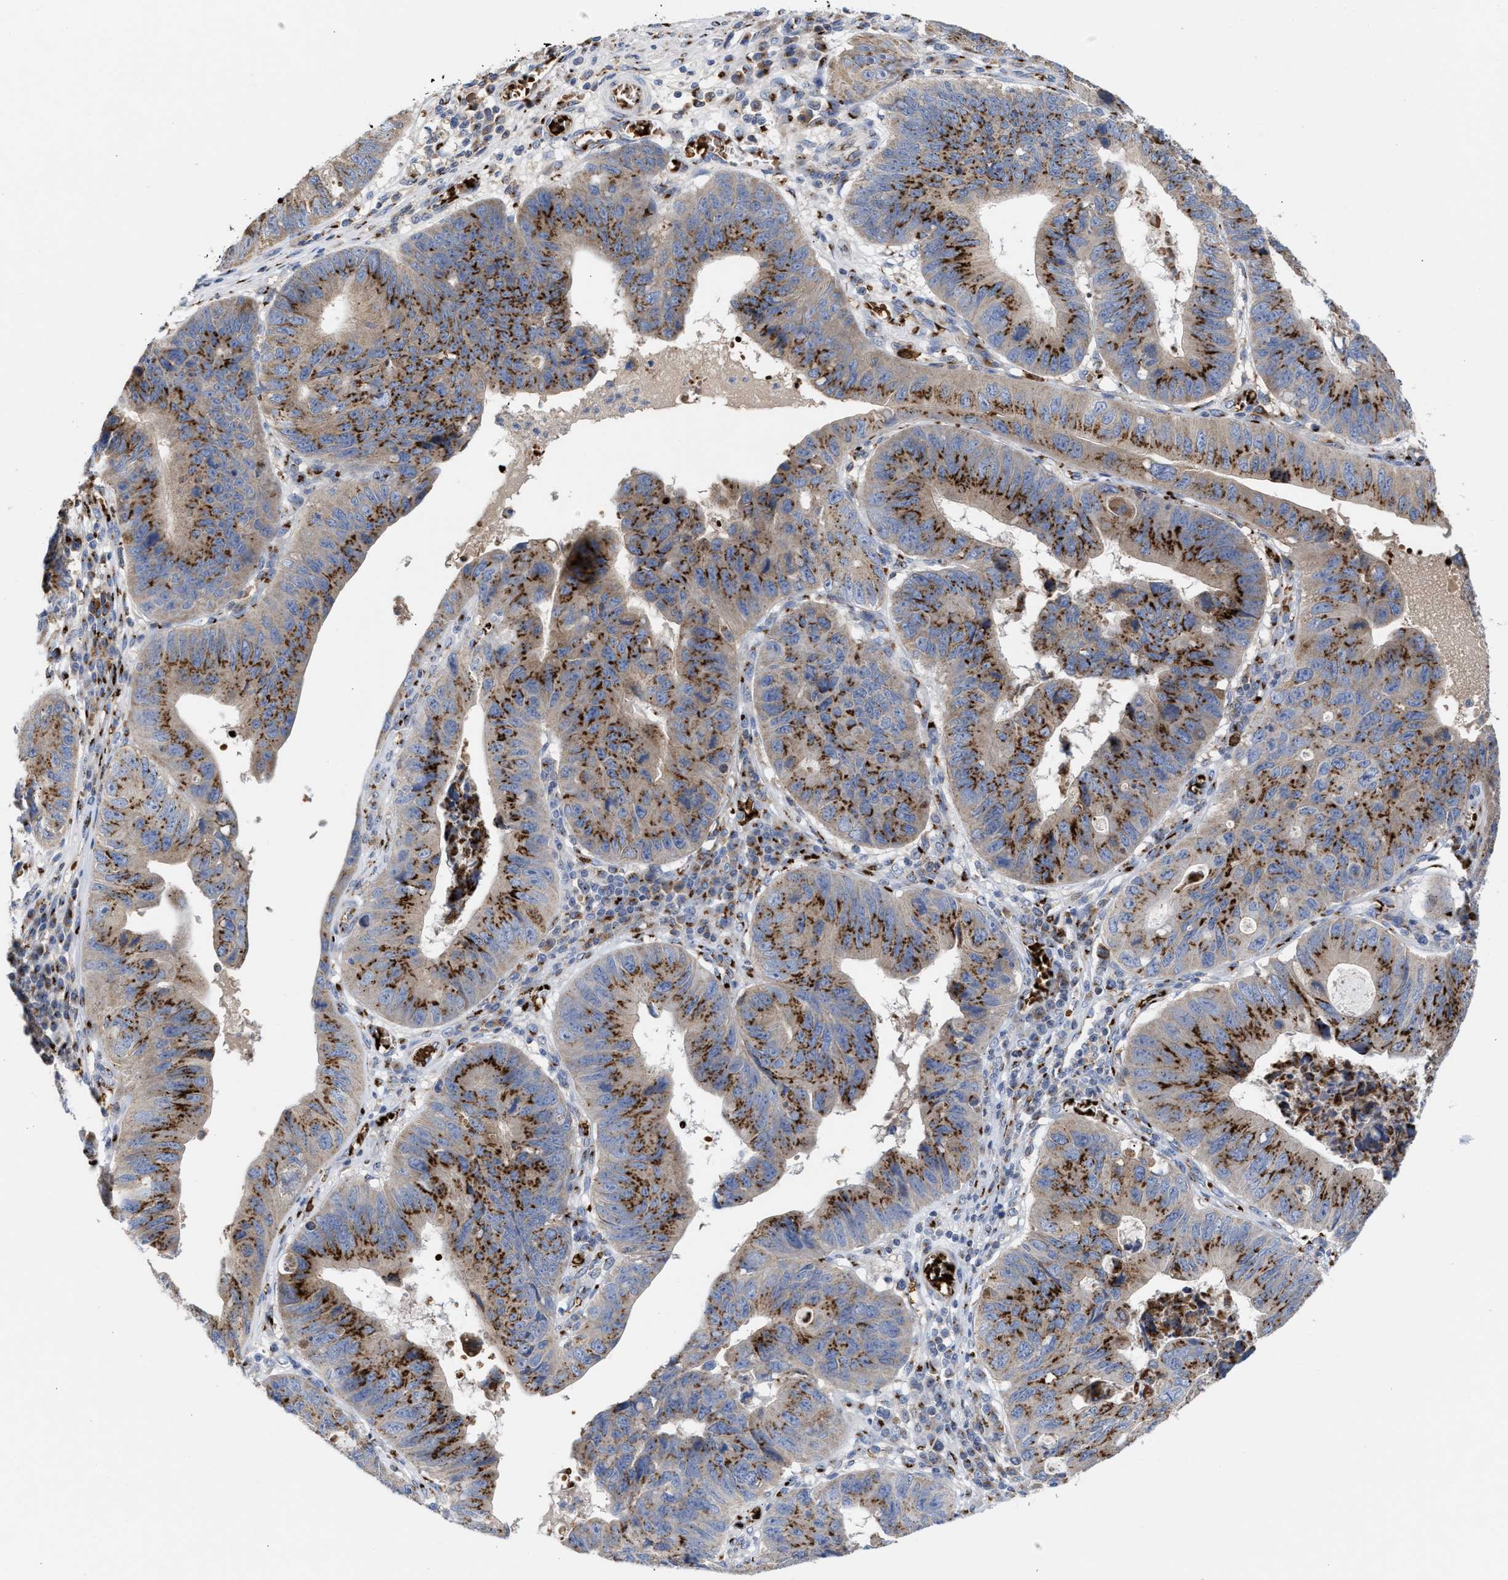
{"staining": {"intensity": "strong", "quantity": ">75%", "location": "cytoplasmic/membranous"}, "tissue": "stomach cancer", "cell_type": "Tumor cells", "image_type": "cancer", "snomed": [{"axis": "morphology", "description": "Adenocarcinoma, NOS"}, {"axis": "topography", "description": "Stomach"}], "caption": "Human stomach adenocarcinoma stained with a brown dye exhibits strong cytoplasmic/membranous positive staining in approximately >75% of tumor cells.", "gene": "CCL2", "patient": {"sex": "male", "age": 59}}